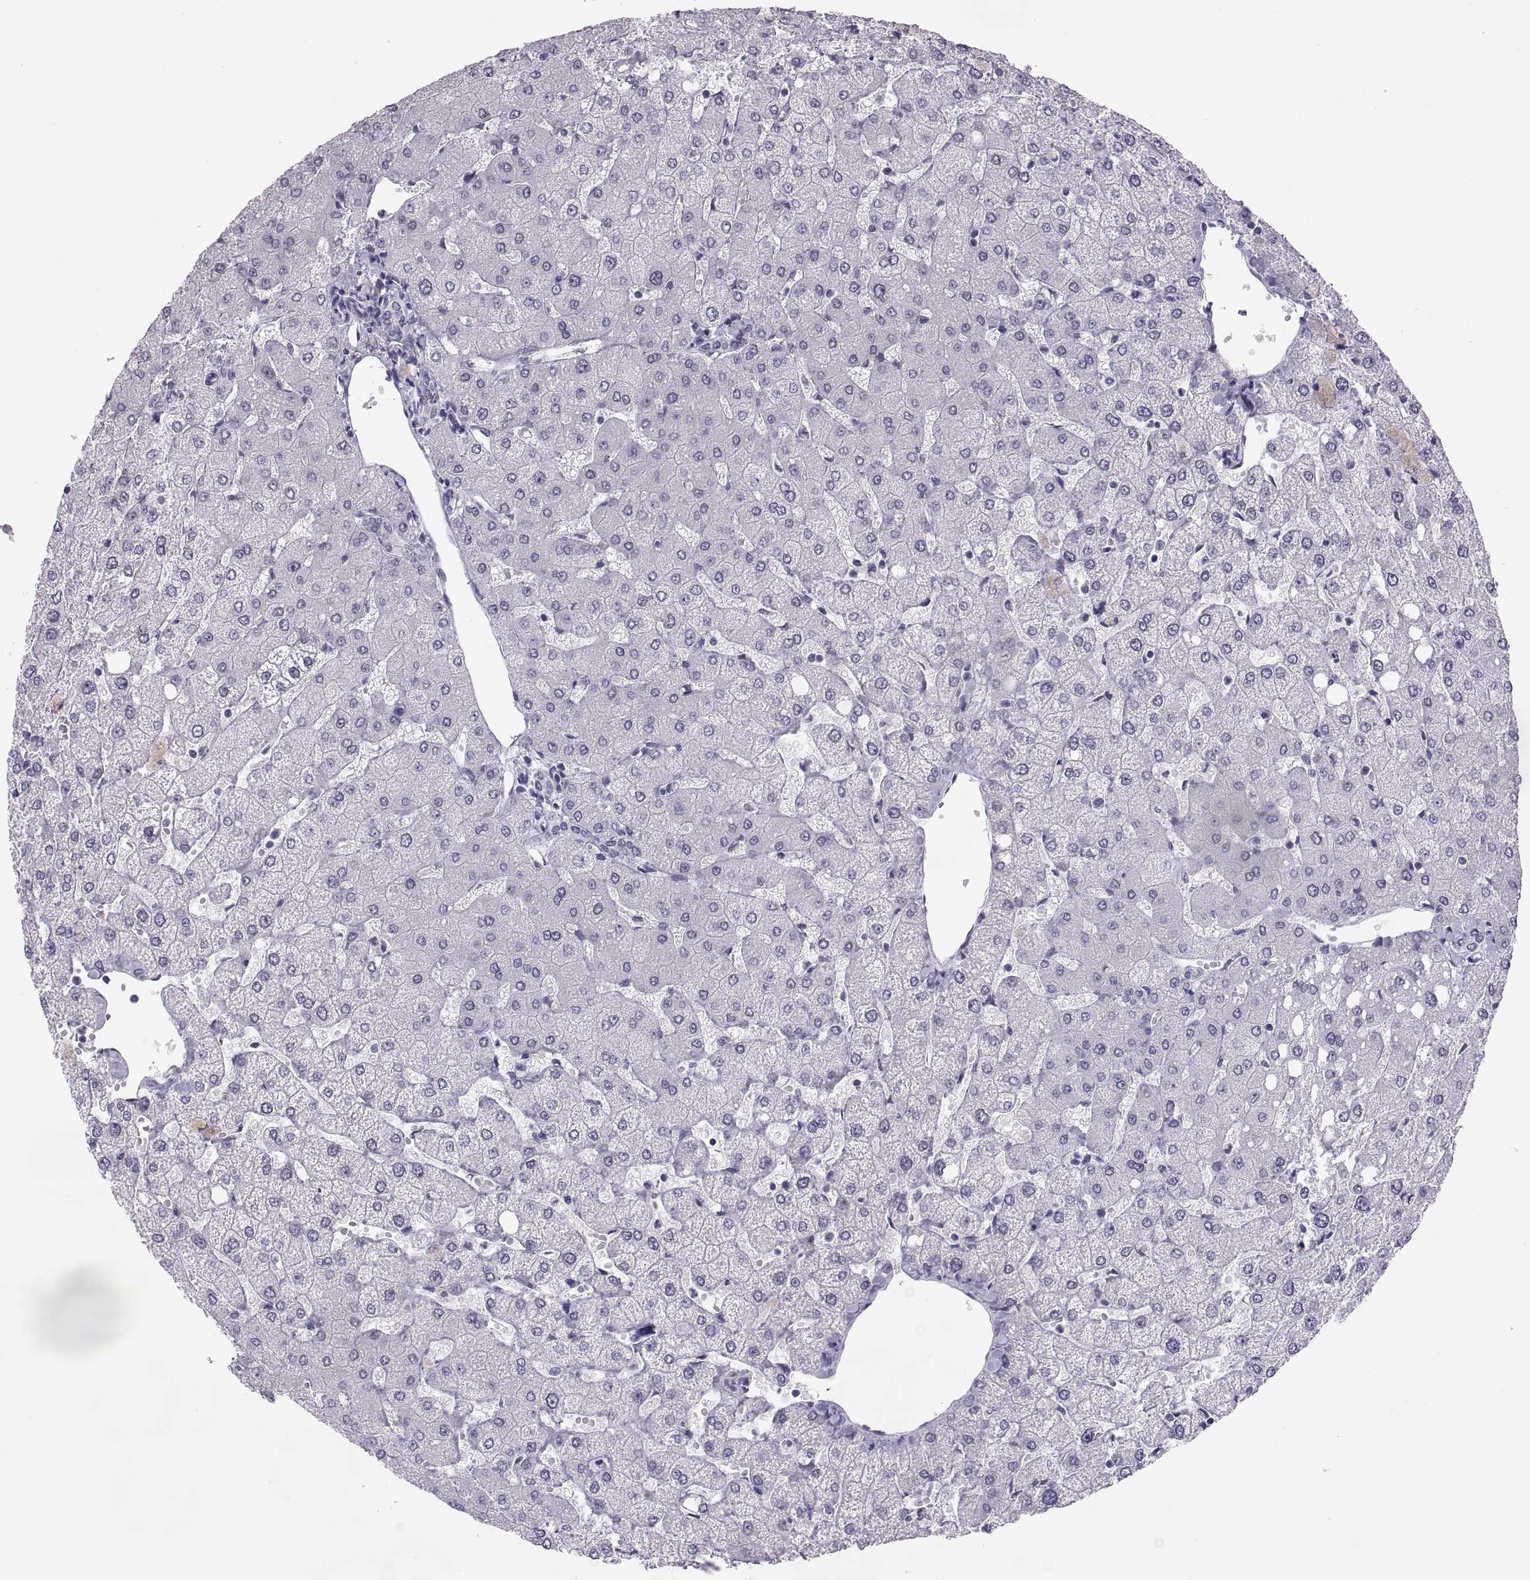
{"staining": {"intensity": "negative", "quantity": "none", "location": "none"}, "tissue": "liver", "cell_type": "Cholangiocytes", "image_type": "normal", "snomed": [{"axis": "morphology", "description": "Normal tissue, NOS"}, {"axis": "topography", "description": "Liver"}], "caption": "A high-resolution micrograph shows IHC staining of benign liver, which displays no significant staining in cholangiocytes.", "gene": "CARTPT", "patient": {"sex": "female", "age": 54}}